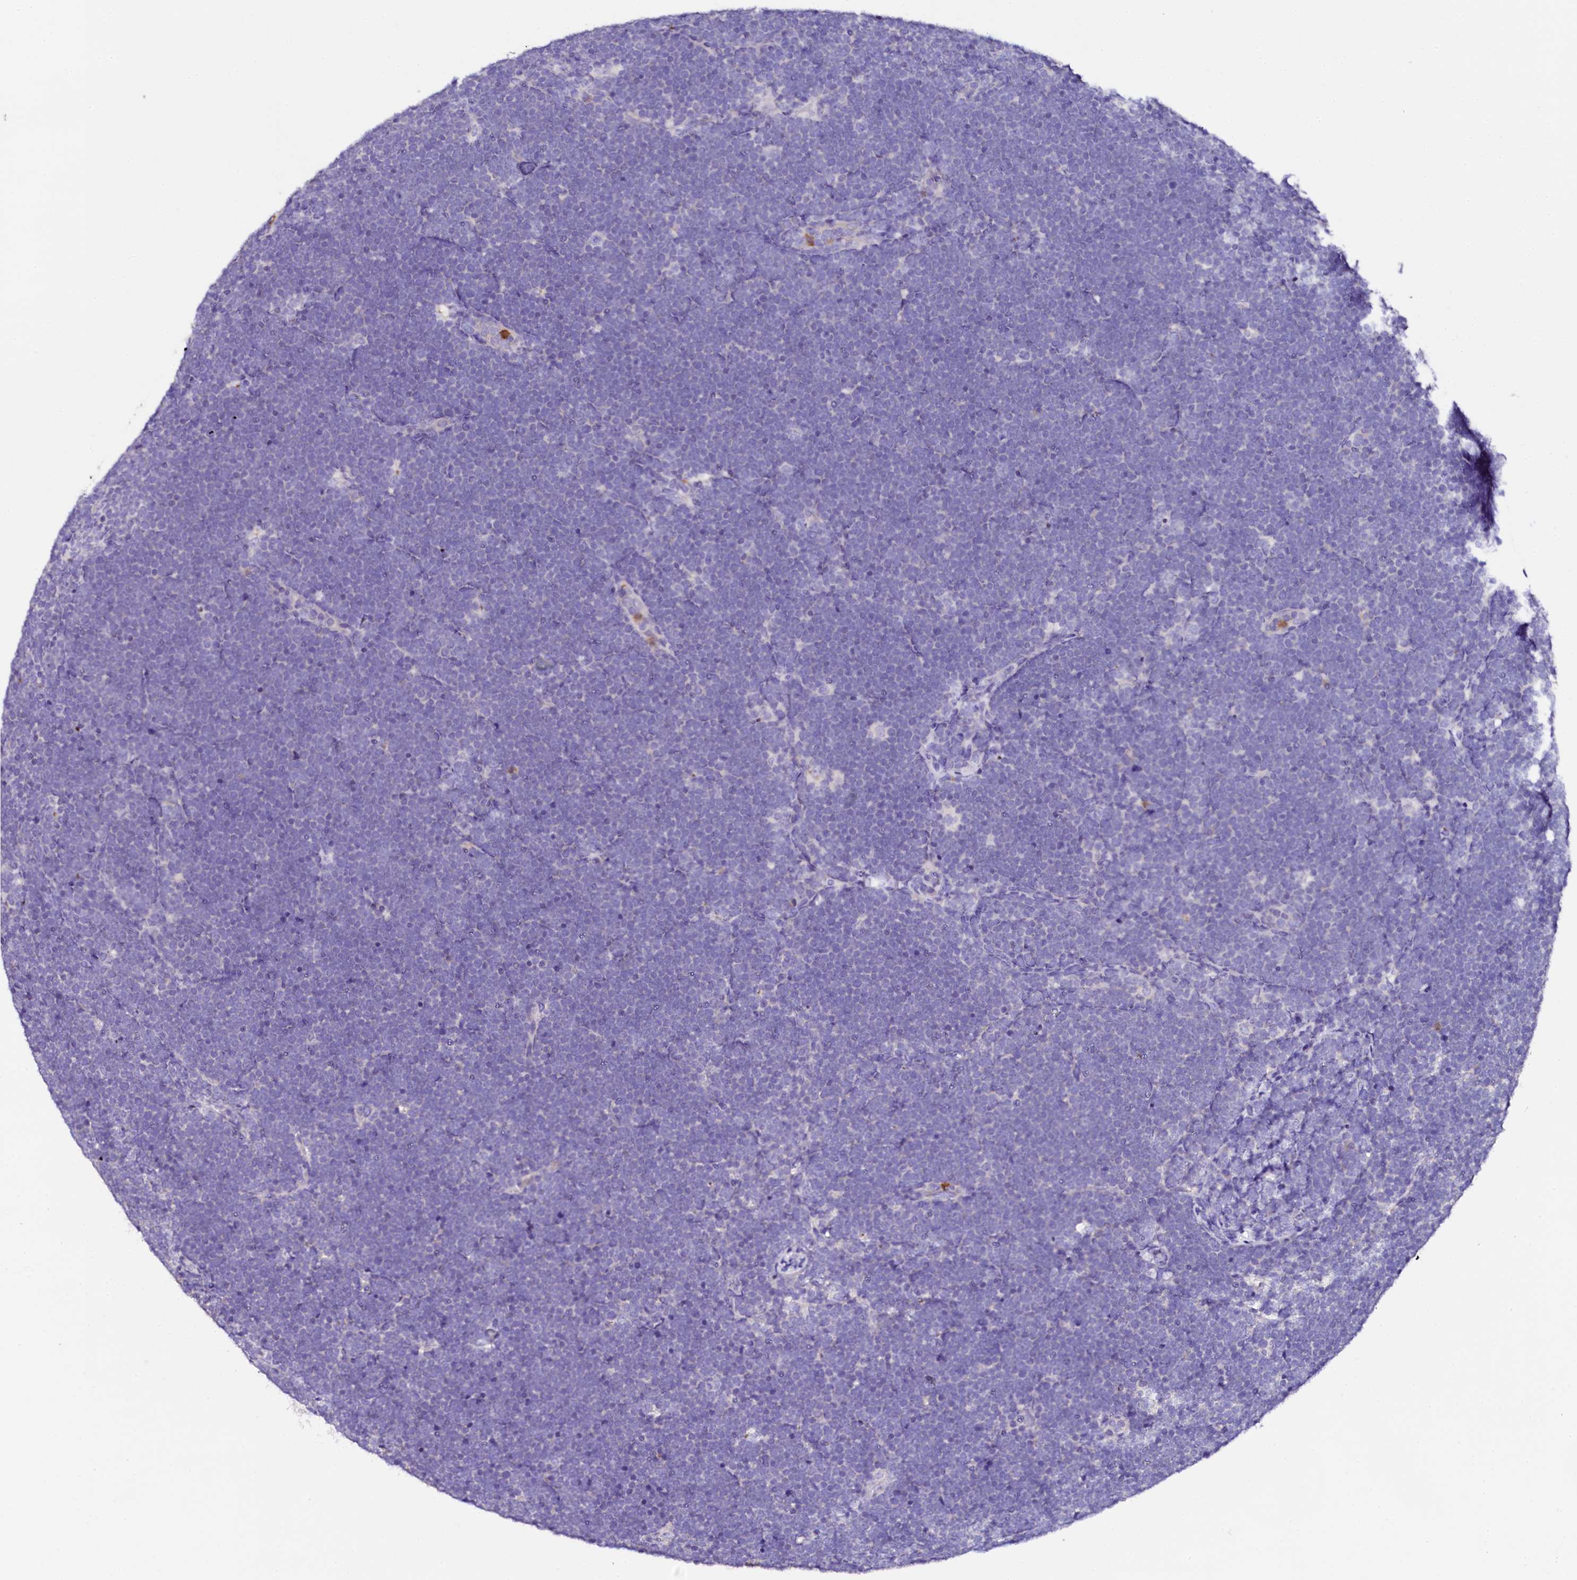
{"staining": {"intensity": "negative", "quantity": "none", "location": "none"}, "tissue": "lymphoma", "cell_type": "Tumor cells", "image_type": "cancer", "snomed": [{"axis": "morphology", "description": "Malignant lymphoma, non-Hodgkin's type, High grade"}, {"axis": "topography", "description": "Lymph node"}], "caption": "The IHC micrograph has no significant staining in tumor cells of lymphoma tissue. (Stains: DAB immunohistochemistry (IHC) with hematoxylin counter stain, Microscopy: brightfield microscopy at high magnification).", "gene": "NAA16", "patient": {"sex": "male", "age": 13}}